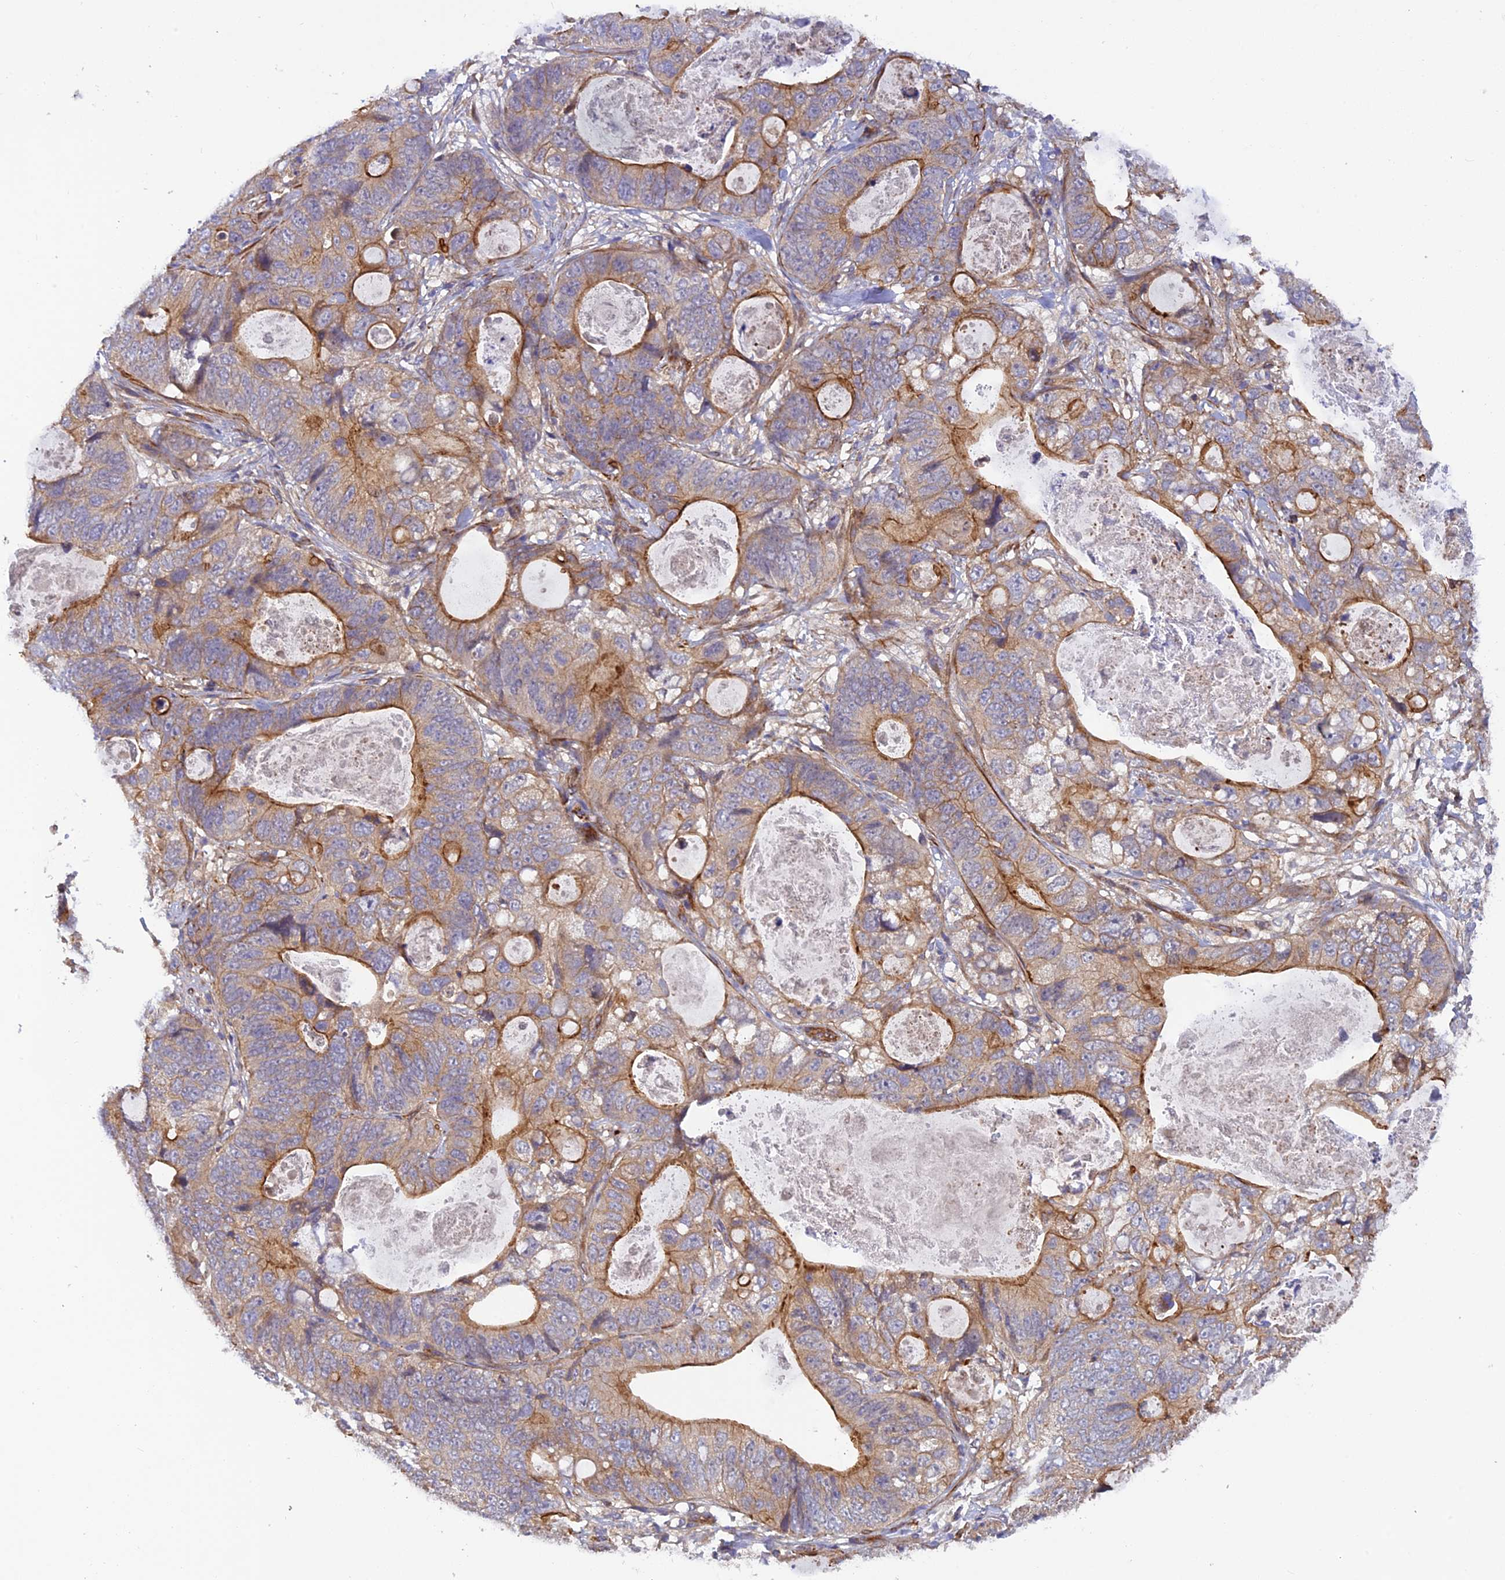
{"staining": {"intensity": "moderate", "quantity": "25%-75%", "location": "cytoplasmic/membranous"}, "tissue": "stomach cancer", "cell_type": "Tumor cells", "image_type": "cancer", "snomed": [{"axis": "morphology", "description": "Normal tissue, NOS"}, {"axis": "morphology", "description": "Adenocarcinoma, NOS"}, {"axis": "topography", "description": "Stomach"}], "caption": "This is an image of immunohistochemistry (IHC) staining of stomach cancer, which shows moderate positivity in the cytoplasmic/membranous of tumor cells.", "gene": "ADAMTS15", "patient": {"sex": "female", "age": 89}}